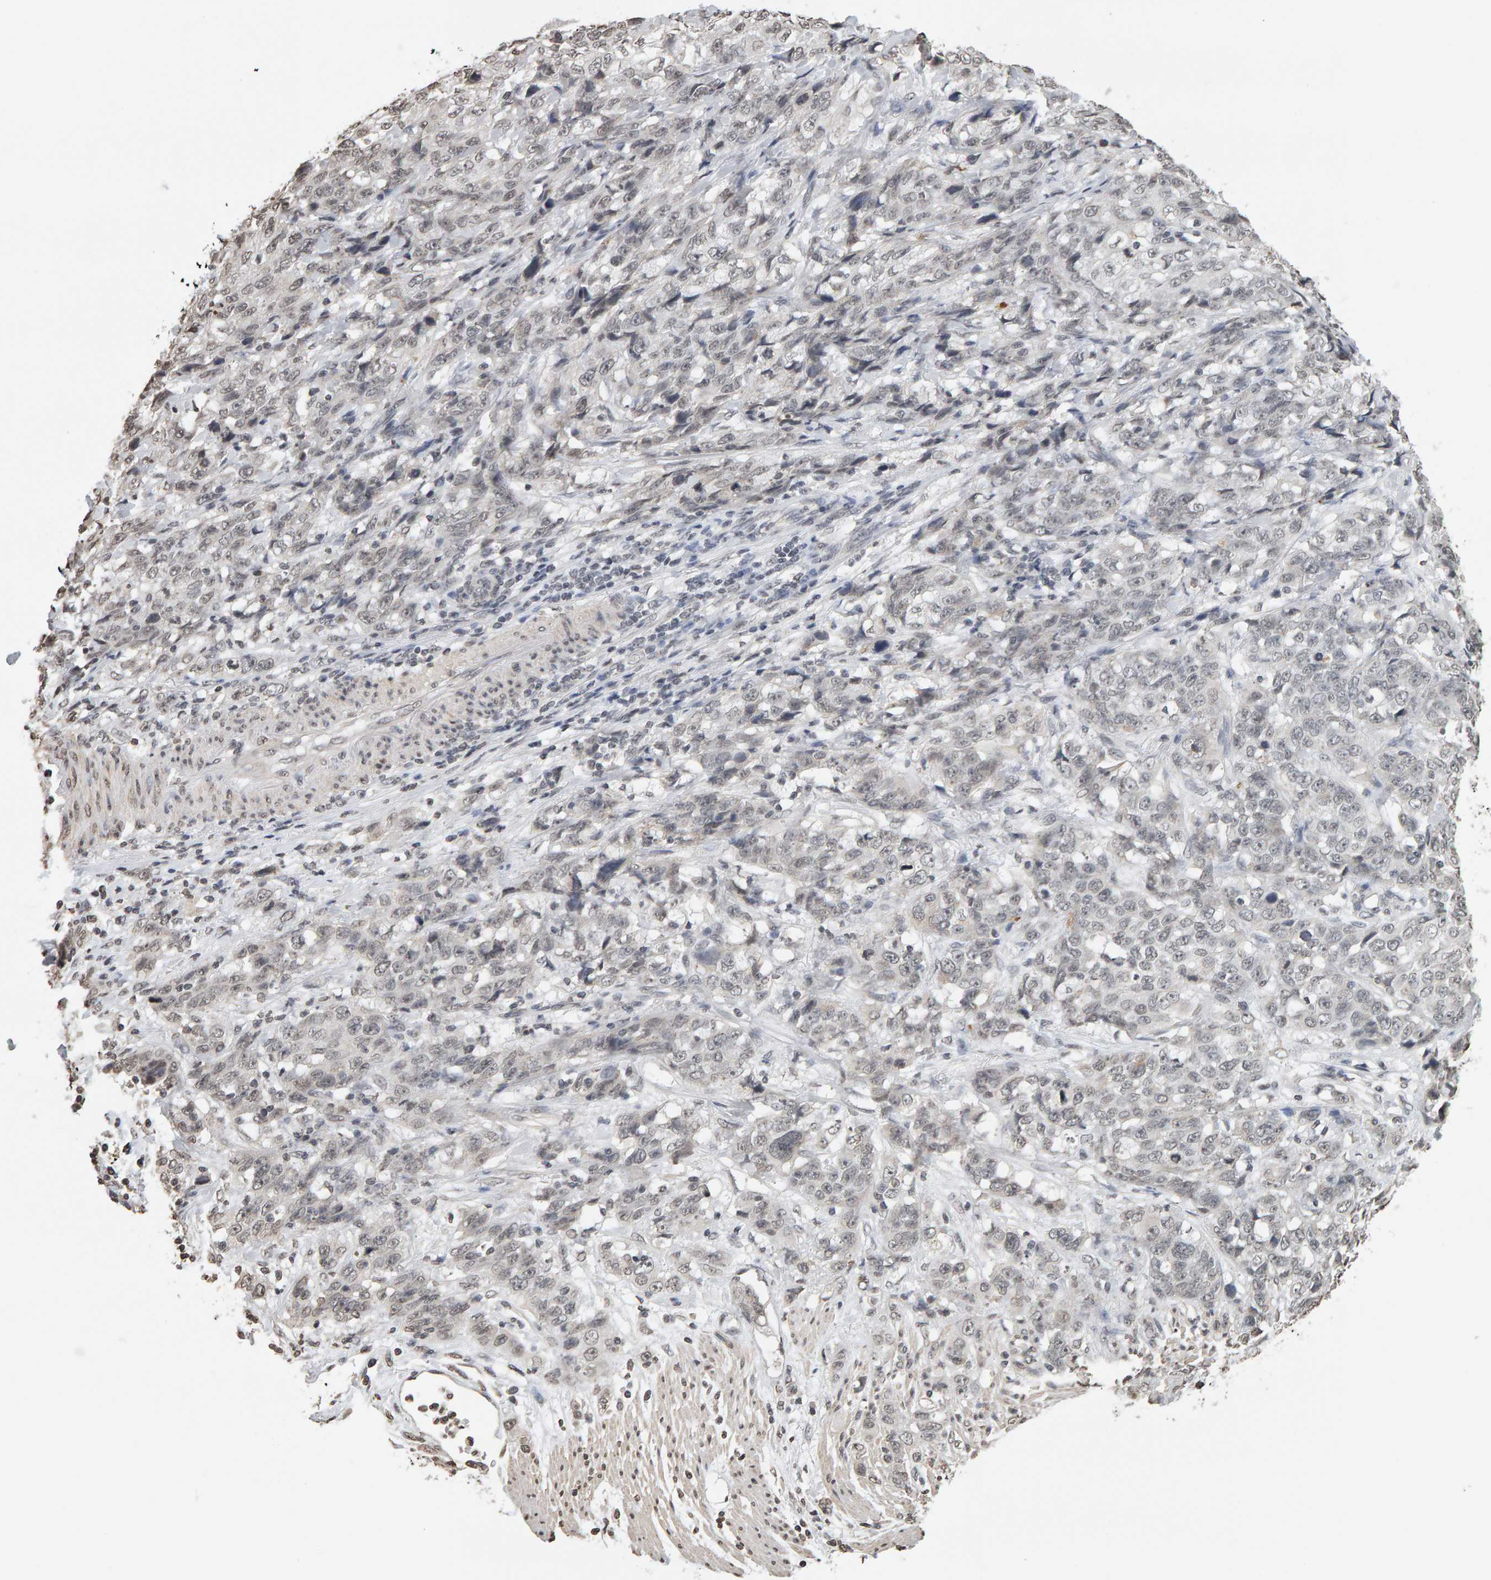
{"staining": {"intensity": "weak", "quantity": ">75%", "location": "nuclear"}, "tissue": "stomach cancer", "cell_type": "Tumor cells", "image_type": "cancer", "snomed": [{"axis": "morphology", "description": "Adenocarcinoma, NOS"}, {"axis": "topography", "description": "Stomach"}], "caption": "This micrograph demonstrates stomach cancer (adenocarcinoma) stained with immunohistochemistry (IHC) to label a protein in brown. The nuclear of tumor cells show weak positivity for the protein. Nuclei are counter-stained blue.", "gene": "AFF4", "patient": {"sex": "male", "age": 48}}